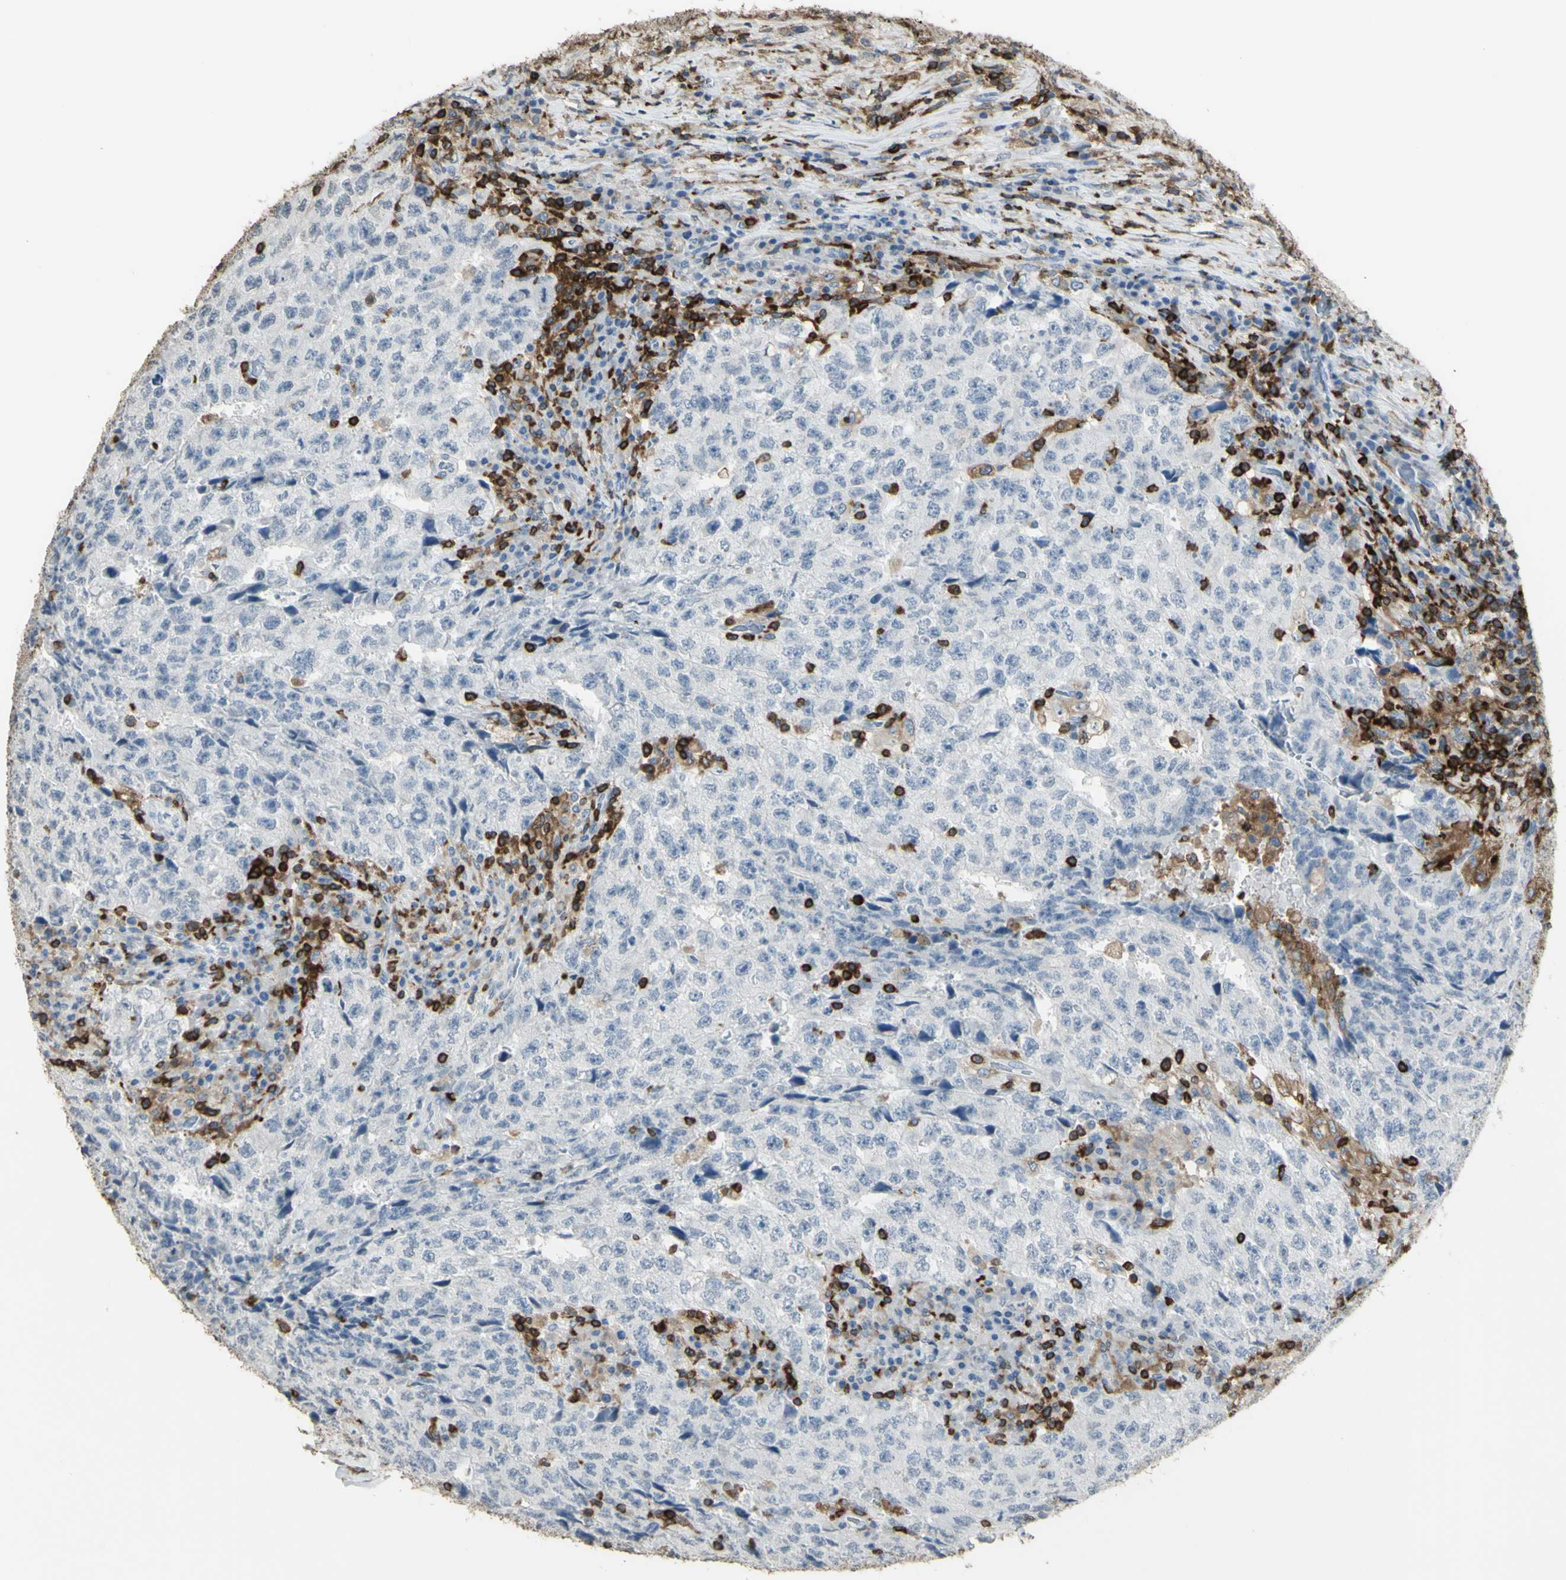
{"staining": {"intensity": "negative", "quantity": "none", "location": "none"}, "tissue": "testis cancer", "cell_type": "Tumor cells", "image_type": "cancer", "snomed": [{"axis": "morphology", "description": "Necrosis, NOS"}, {"axis": "morphology", "description": "Carcinoma, Embryonal, NOS"}, {"axis": "topography", "description": "Testis"}], "caption": "Image shows no protein expression in tumor cells of testis cancer tissue.", "gene": "PSTPIP1", "patient": {"sex": "male", "age": 19}}